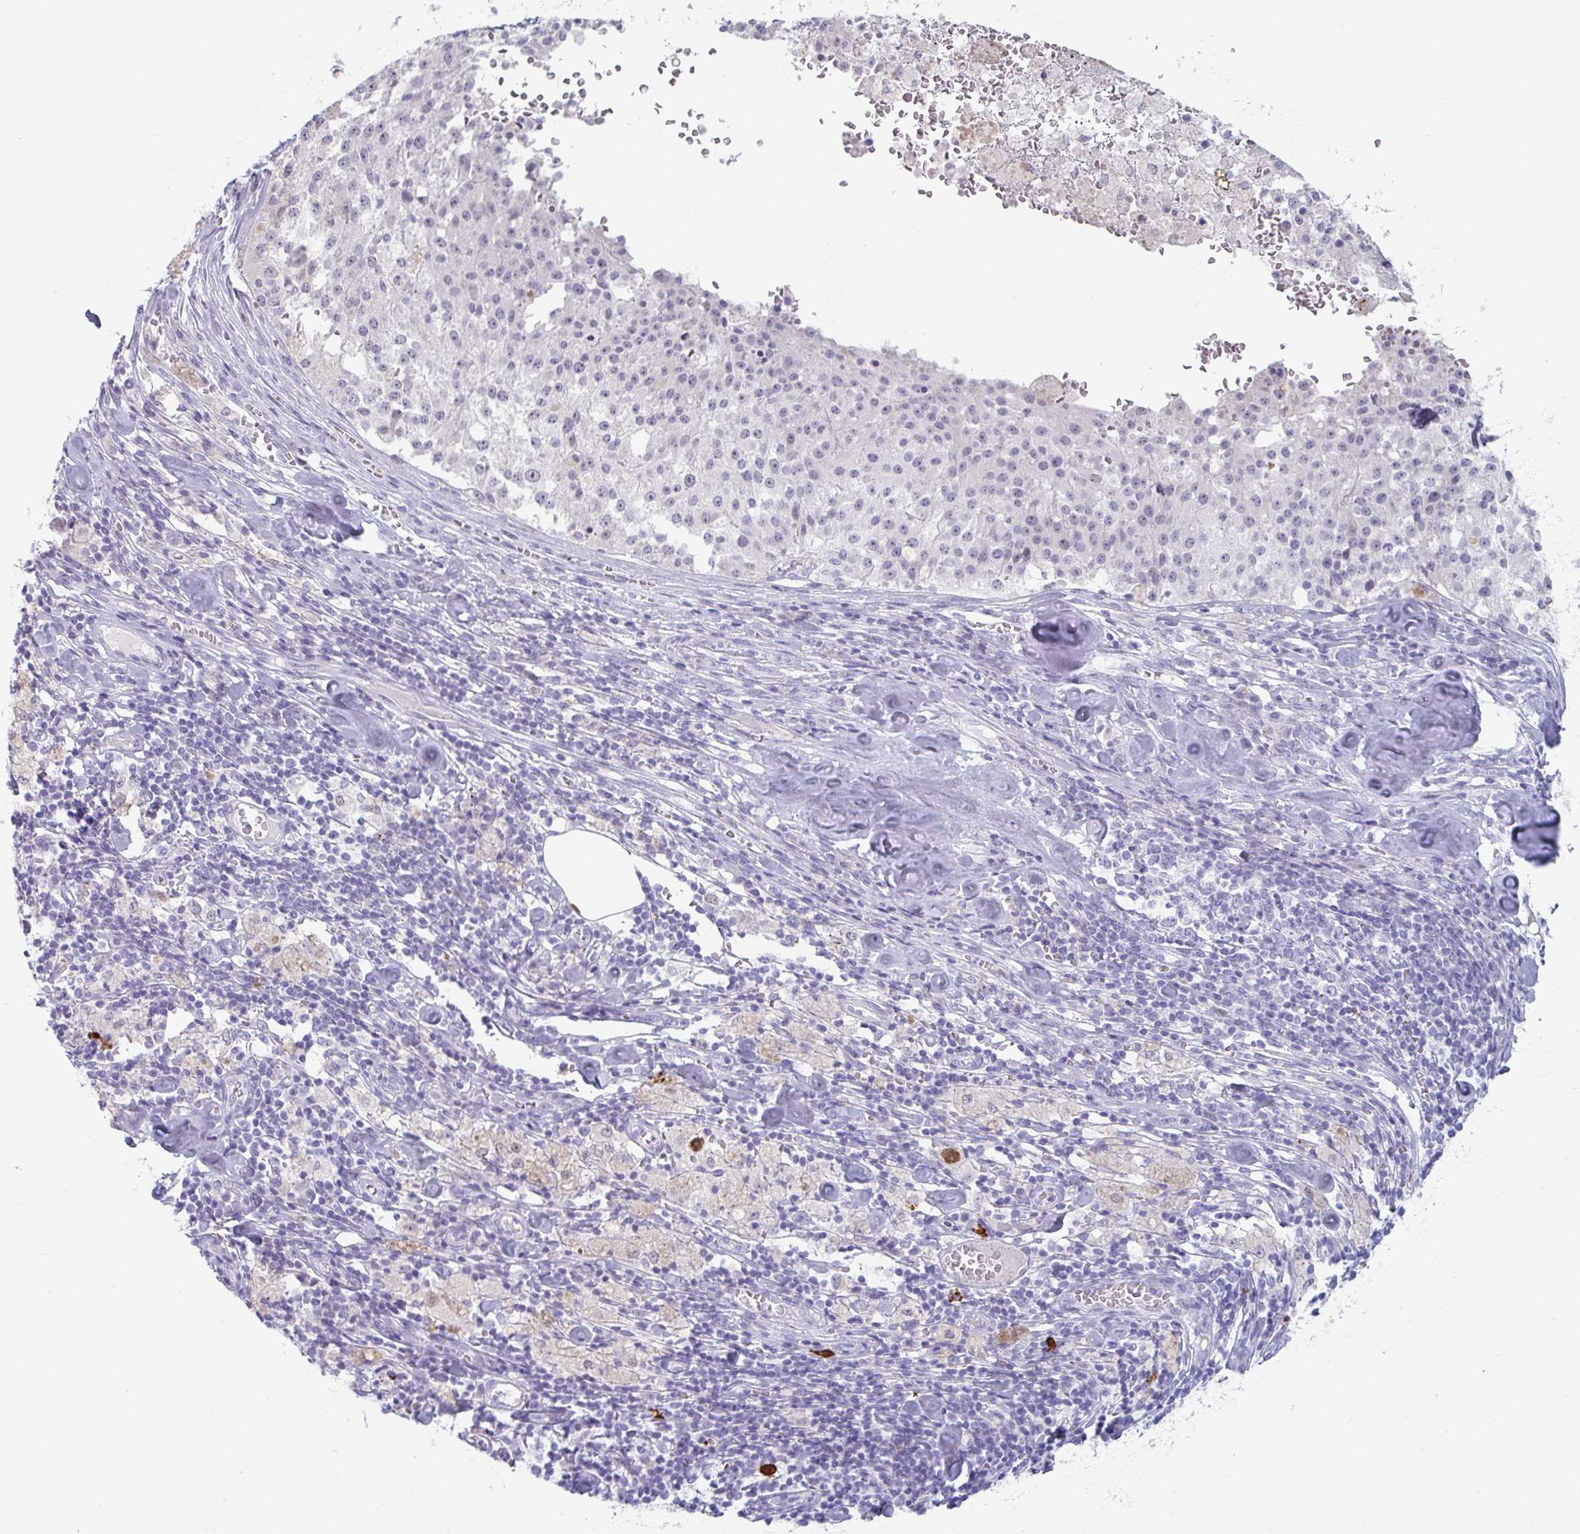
{"staining": {"intensity": "negative", "quantity": "none", "location": "none"}, "tissue": "melanoma", "cell_type": "Tumor cells", "image_type": "cancer", "snomed": [{"axis": "morphology", "description": "Malignant melanoma, Metastatic site"}, {"axis": "topography", "description": "Lymph node"}], "caption": "Tumor cells show no significant protein staining in malignant melanoma (metastatic site).", "gene": "RUBCN", "patient": {"sex": "female", "age": 64}}